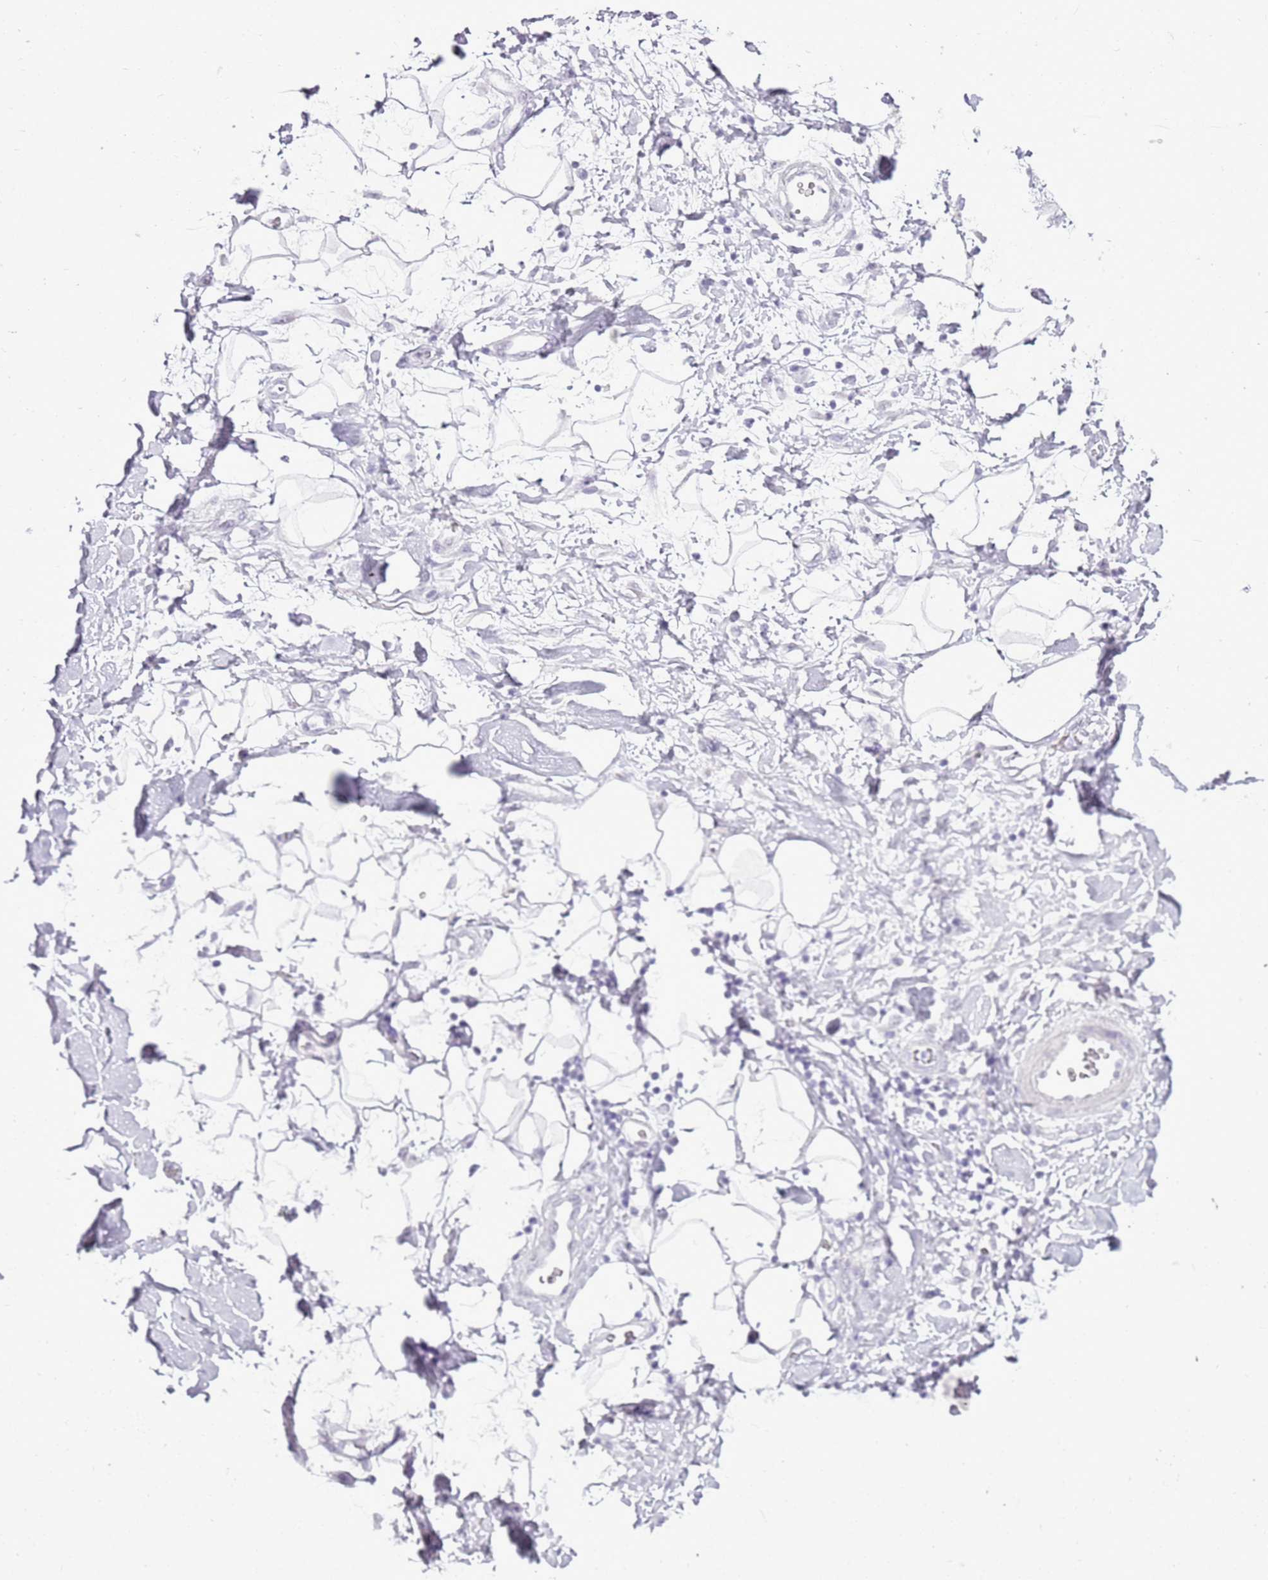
{"staining": {"intensity": "negative", "quantity": "none", "location": "none"}, "tissue": "adipose tissue", "cell_type": "Adipocytes", "image_type": "normal", "snomed": [{"axis": "morphology", "description": "Normal tissue, NOS"}, {"axis": "morphology", "description": "Adenocarcinoma, NOS"}, {"axis": "topography", "description": "Pancreas"}, {"axis": "topography", "description": "Peripheral nerve tissue"}], "caption": "Benign adipose tissue was stained to show a protein in brown. There is no significant staining in adipocytes.", "gene": "RPL3L", "patient": {"sex": "male", "age": 59}}